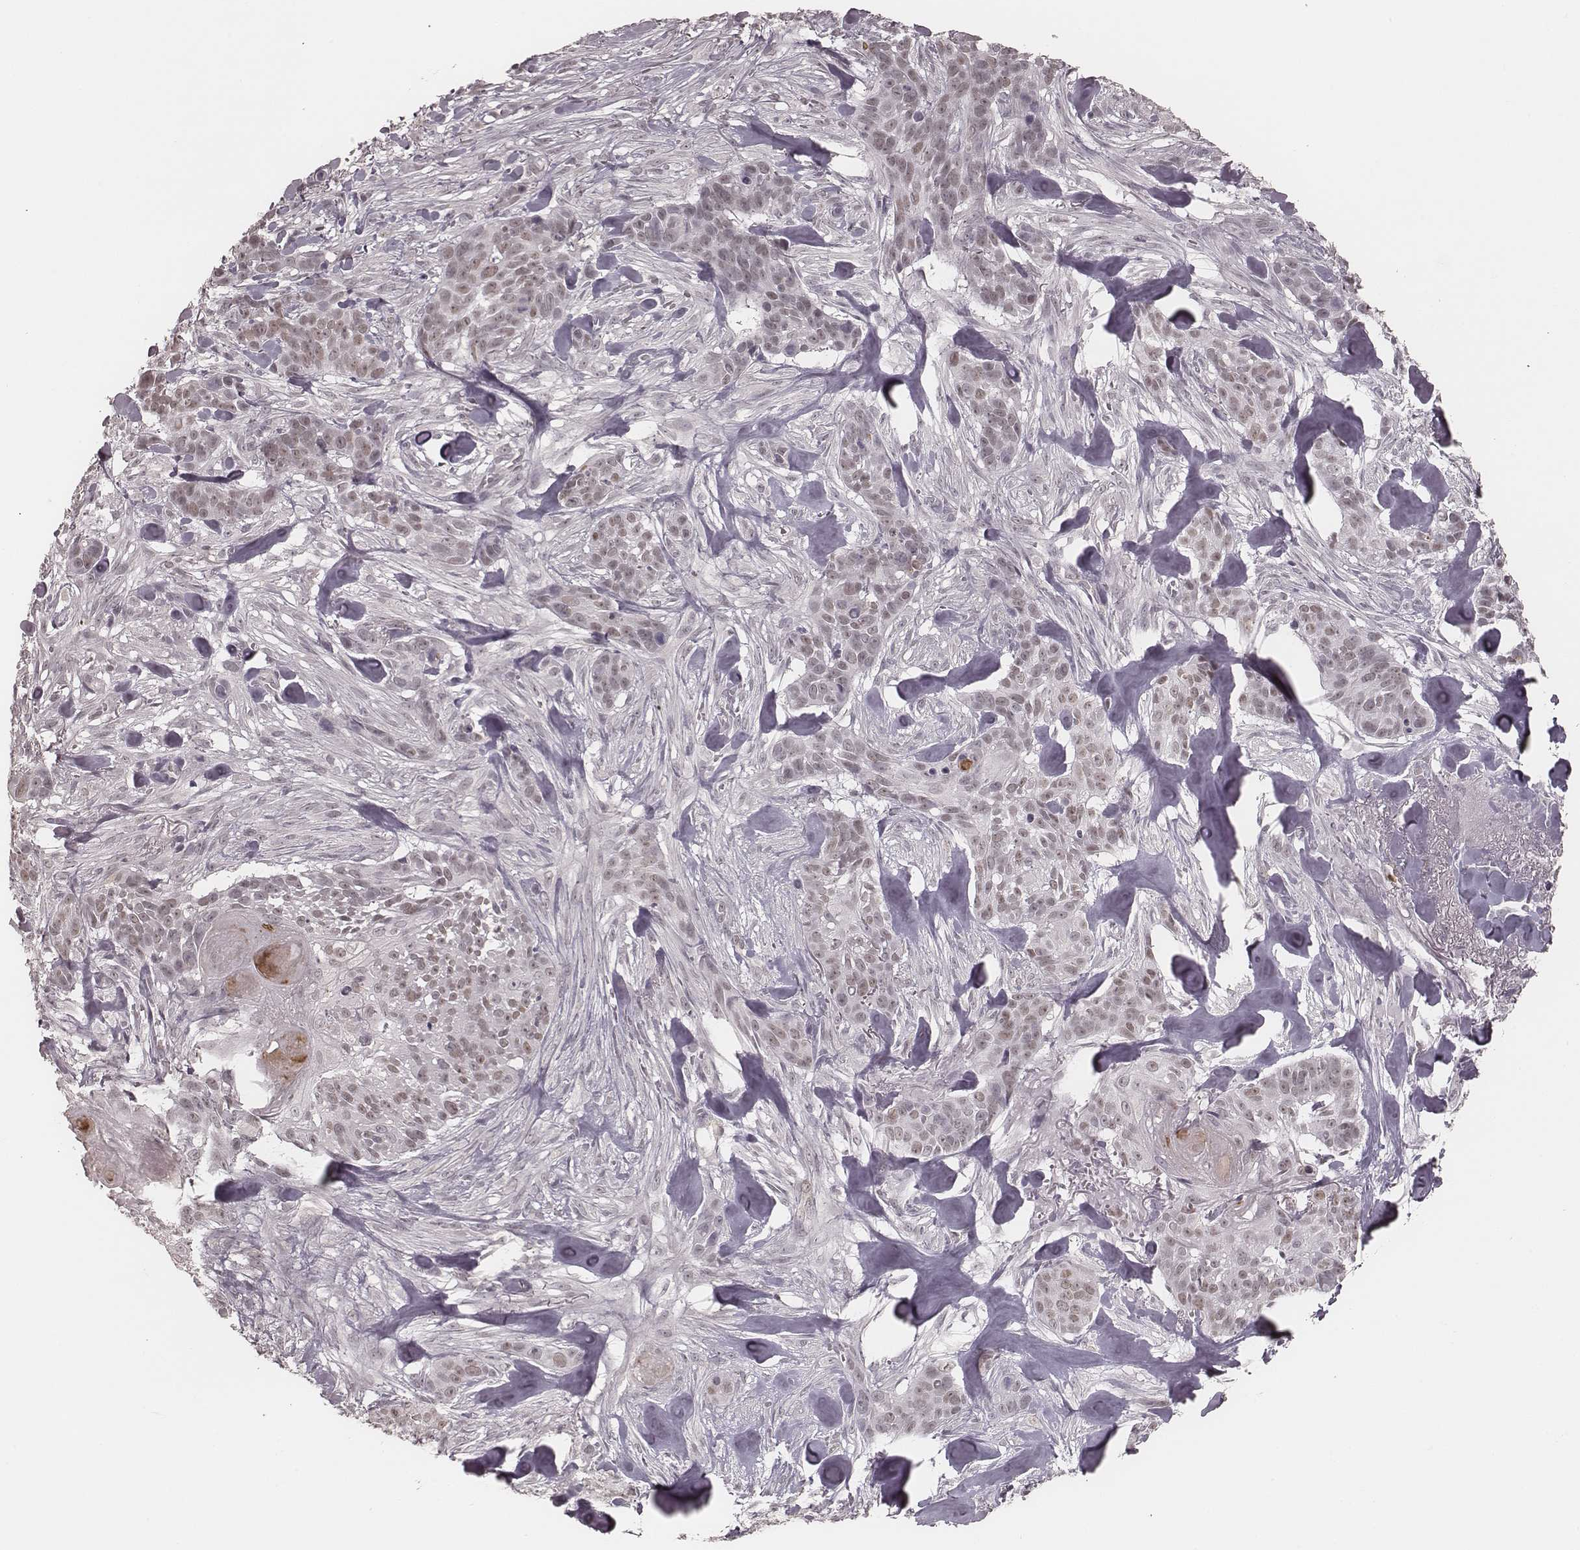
{"staining": {"intensity": "weak", "quantity": ">75%", "location": "nuclear"}, "tissue": "skin cancer", "cell_type": "Tumor cells", "image_type": "cancer", "snomed": [{"axis": "morphology", "description": "Basal cell carcinoma"}, {"axis": "topography", "description": "Skin"}], "caption": "Immunohistochemical staining of skin cancer demonstrates weak nuclear protein staining in approximately >75% of tumor cells. (Stains: DAB in brown, nuclei in blue, Microscopy: brightfield microscopy at high magnification).", "gene": "KITLG", "patient": {"sex": "male", "age": 87}}